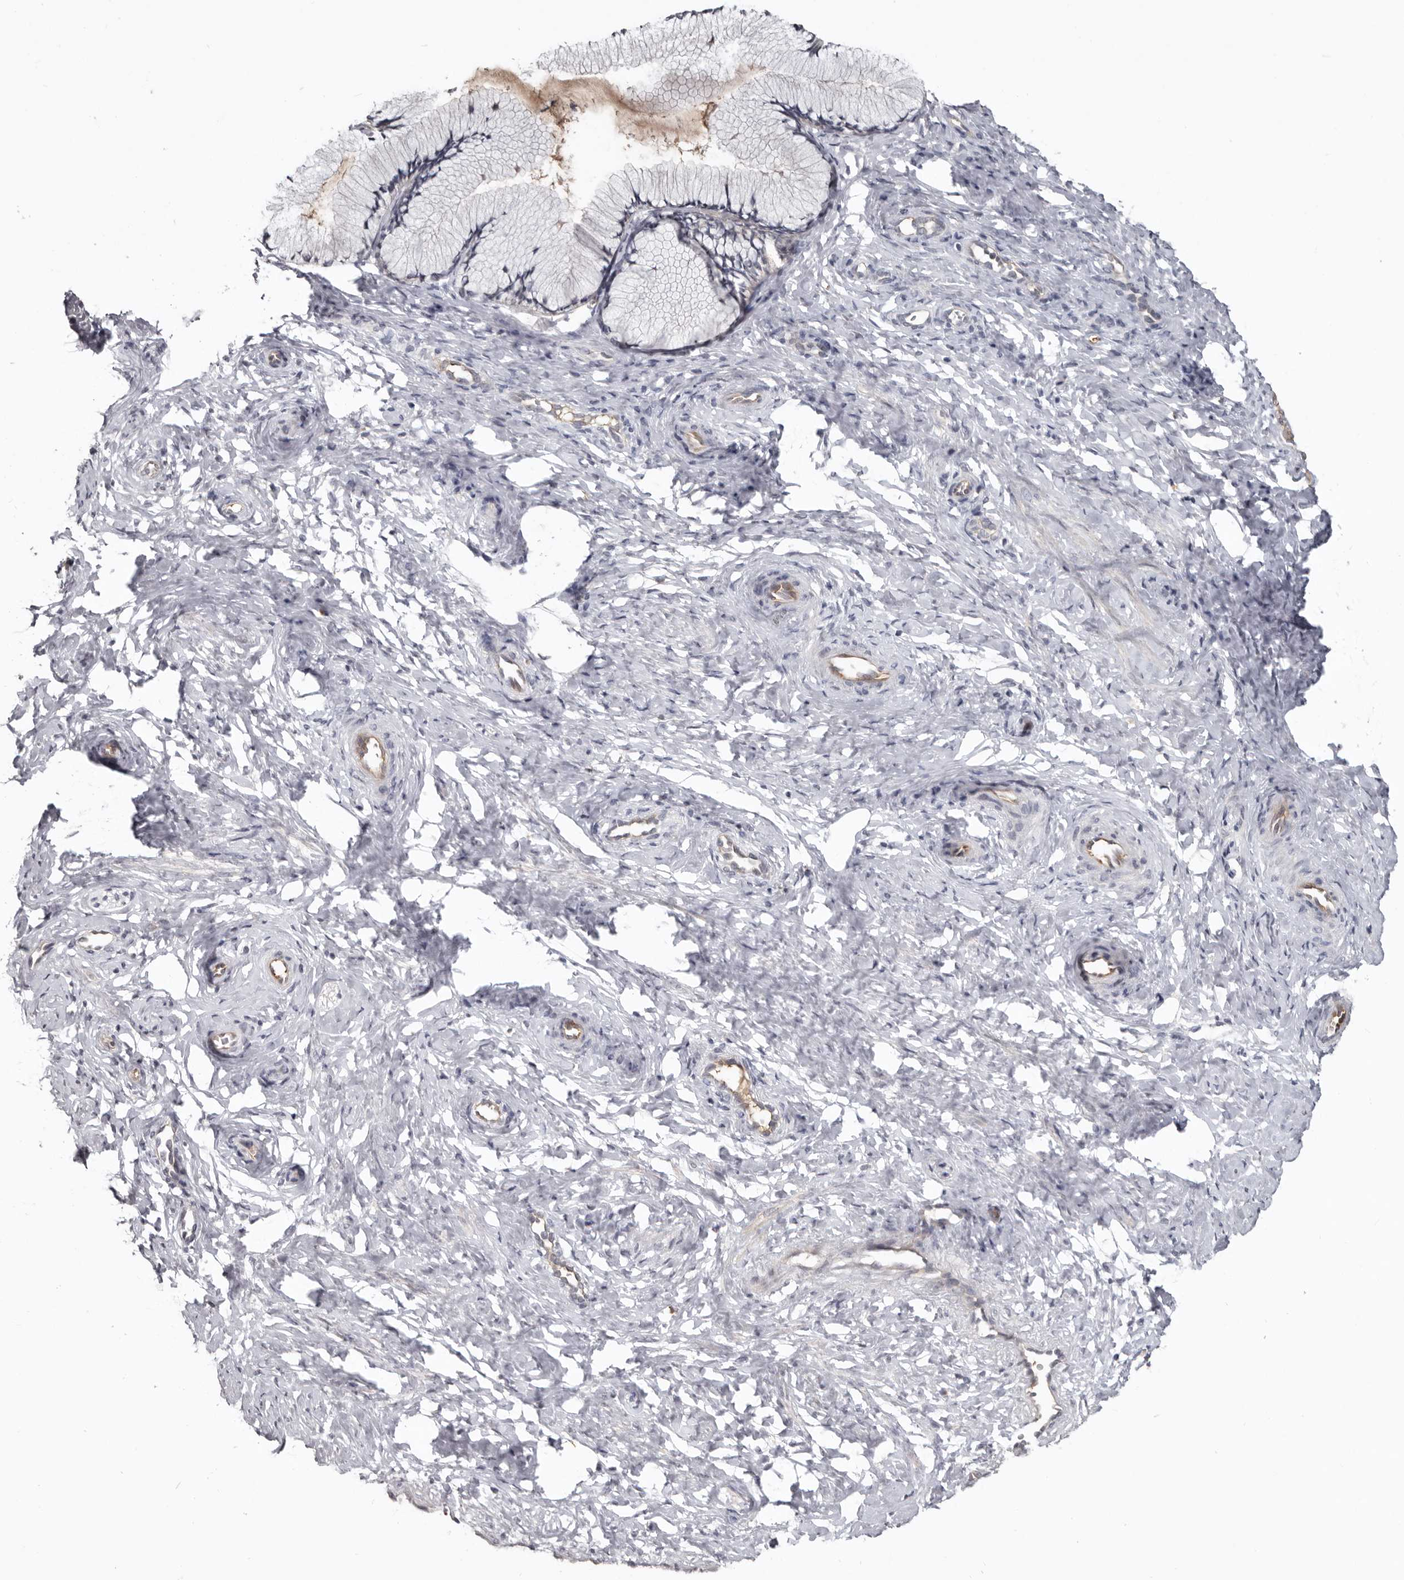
{"staining": {"intensity": "negative", "quantity": "none", "location": "none"}, "tissue": "cervix", "cell_type": "Glandular cells", "image_type": "normal", "snomed": [{"axis": "morphology", "description": "Normal tissue, NOS"}, {"axis": "topography", "description": "Cervix"}], "caption": "The immunohistochemistry (IHC) photomicrograph has no significant expression in glandular cells of cervix.", "gene": "CDCA8", "patient": {"sex": "female", "age": 27}}